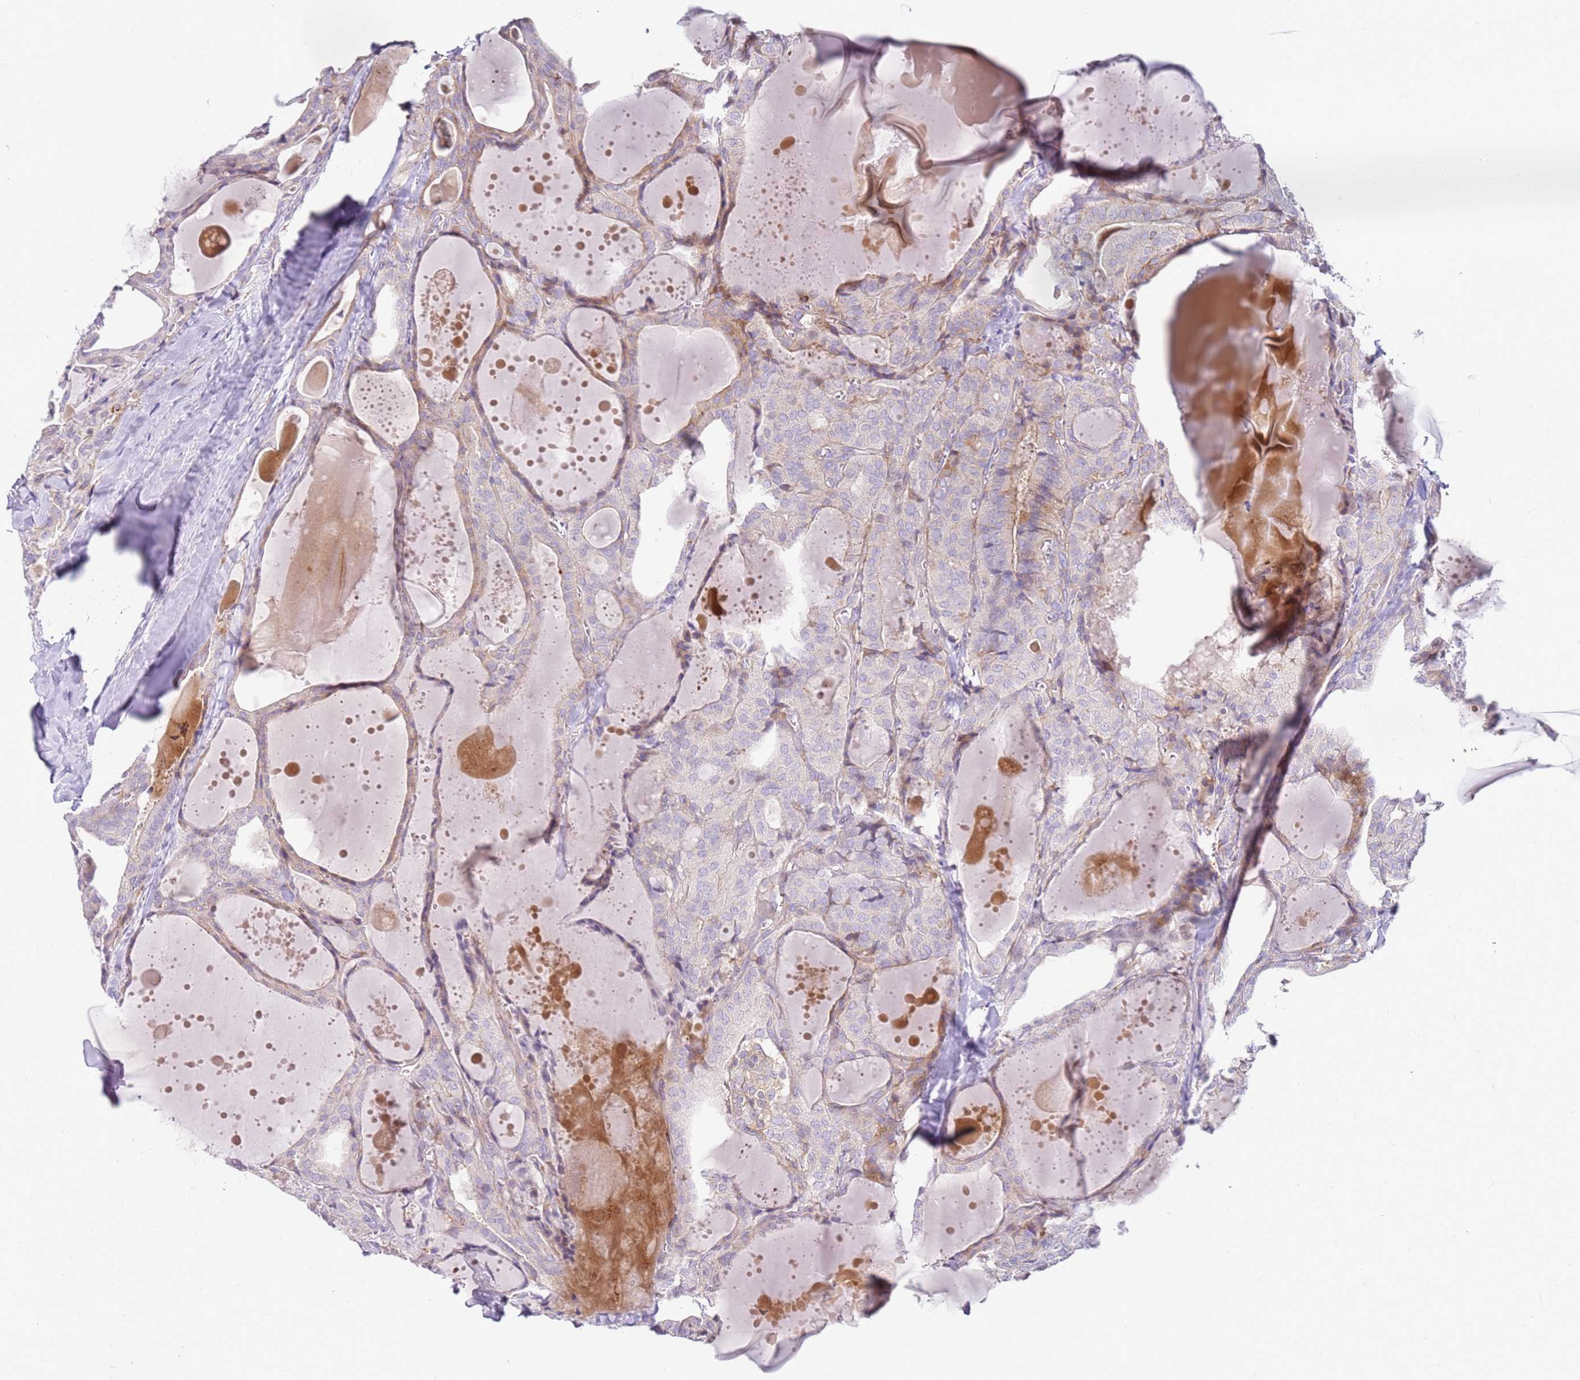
{"staining": {"intensity": "negative", "quantity": "none", "location": "none"}, "tissue": "thyroid cancer", "cell_type": "Tumor cells", "image_type": "cancer", "snomed": [{"axis": "morphology", "description": "Papillary adenocarcinoma, NOS"}, {"axis": "topography", "description": "Thyroid gland"}], "caption": "IHC micrograph of neoplastic tissue: thyroid cancer stained with DAB demonstrates no significant protein positivity in tumor cells. (DAB immunohistochemistry with hematoxylin counter stain).", "gene": "FPR1", "patient": {"sex": "male", "age": 52}}